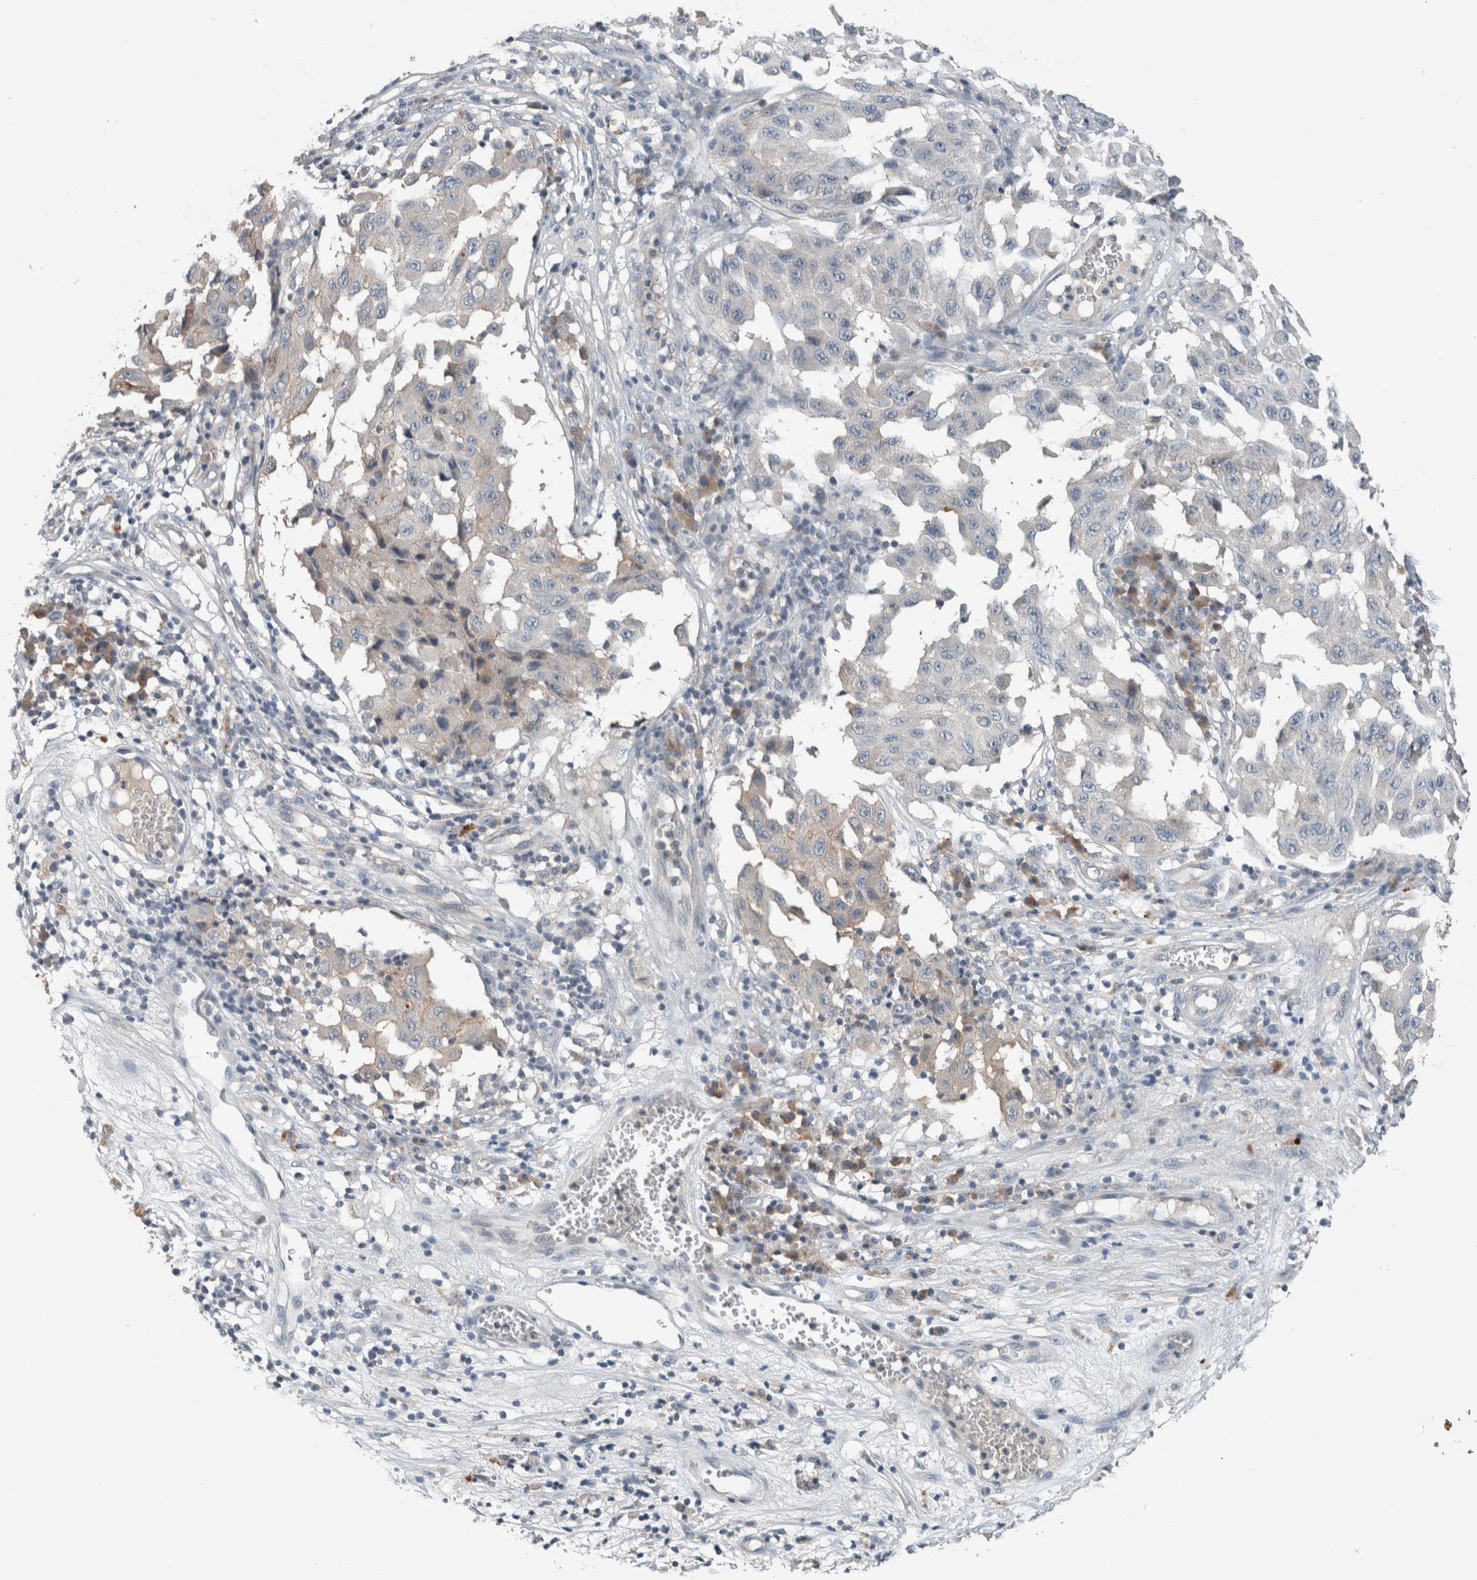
{"staining": {"intensity": "negative", "quantity": "none", "location": "none"}, "tissue": "melanoma", "cell_type": "Tumor cells", "image_type": "cancer", "snomed": [{"axis": "morphology", "description": "Malignant melanoma, NOS"}, {"axis": "topography", "description": "Skin"}], "caption": "Melanoma stained for a protein using immunohistochemistry exhibits no staining tumor cells.", "gene": "UGCG", "patient": {"sex": "male", "age": 30}}